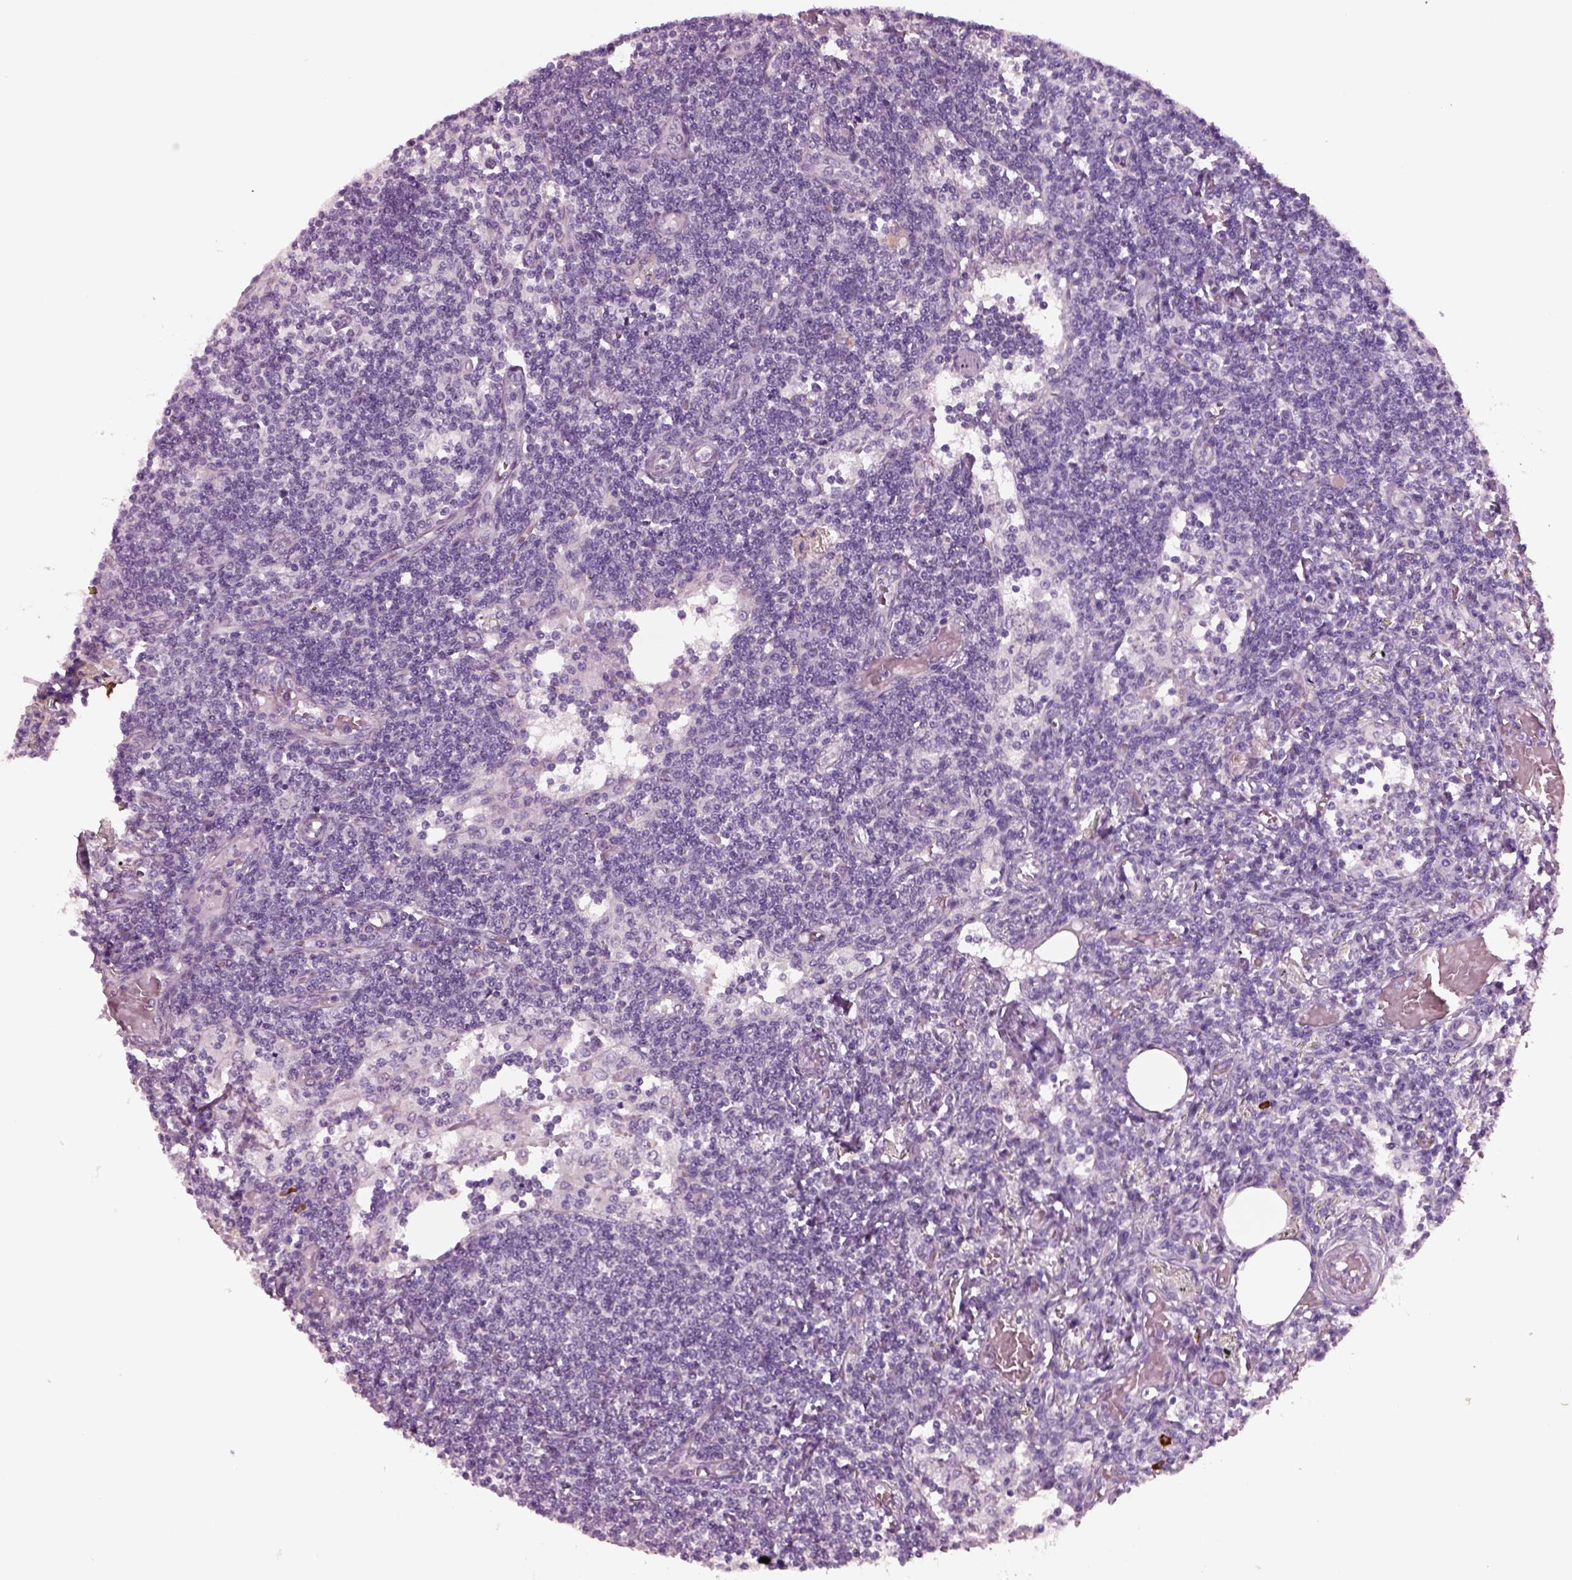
{"staining": {"intensity": "negative", "quantity": "none", "location": "none"}, "tissue": "lymph node", "cell_type": "Germinal center cells", "image_type": "normal", "snomed": [{"axis": "morphology", "description": "Normal tissue, NOS"}, {"axis": "topography", "description": "Lymph node"}], "caption": "DAB immunohistochemical staining of normal lymph node exhibits no significant staining in germinal center cells.", "gene": "IGLL1", "patient": {"sex": "female", "age": 69}}